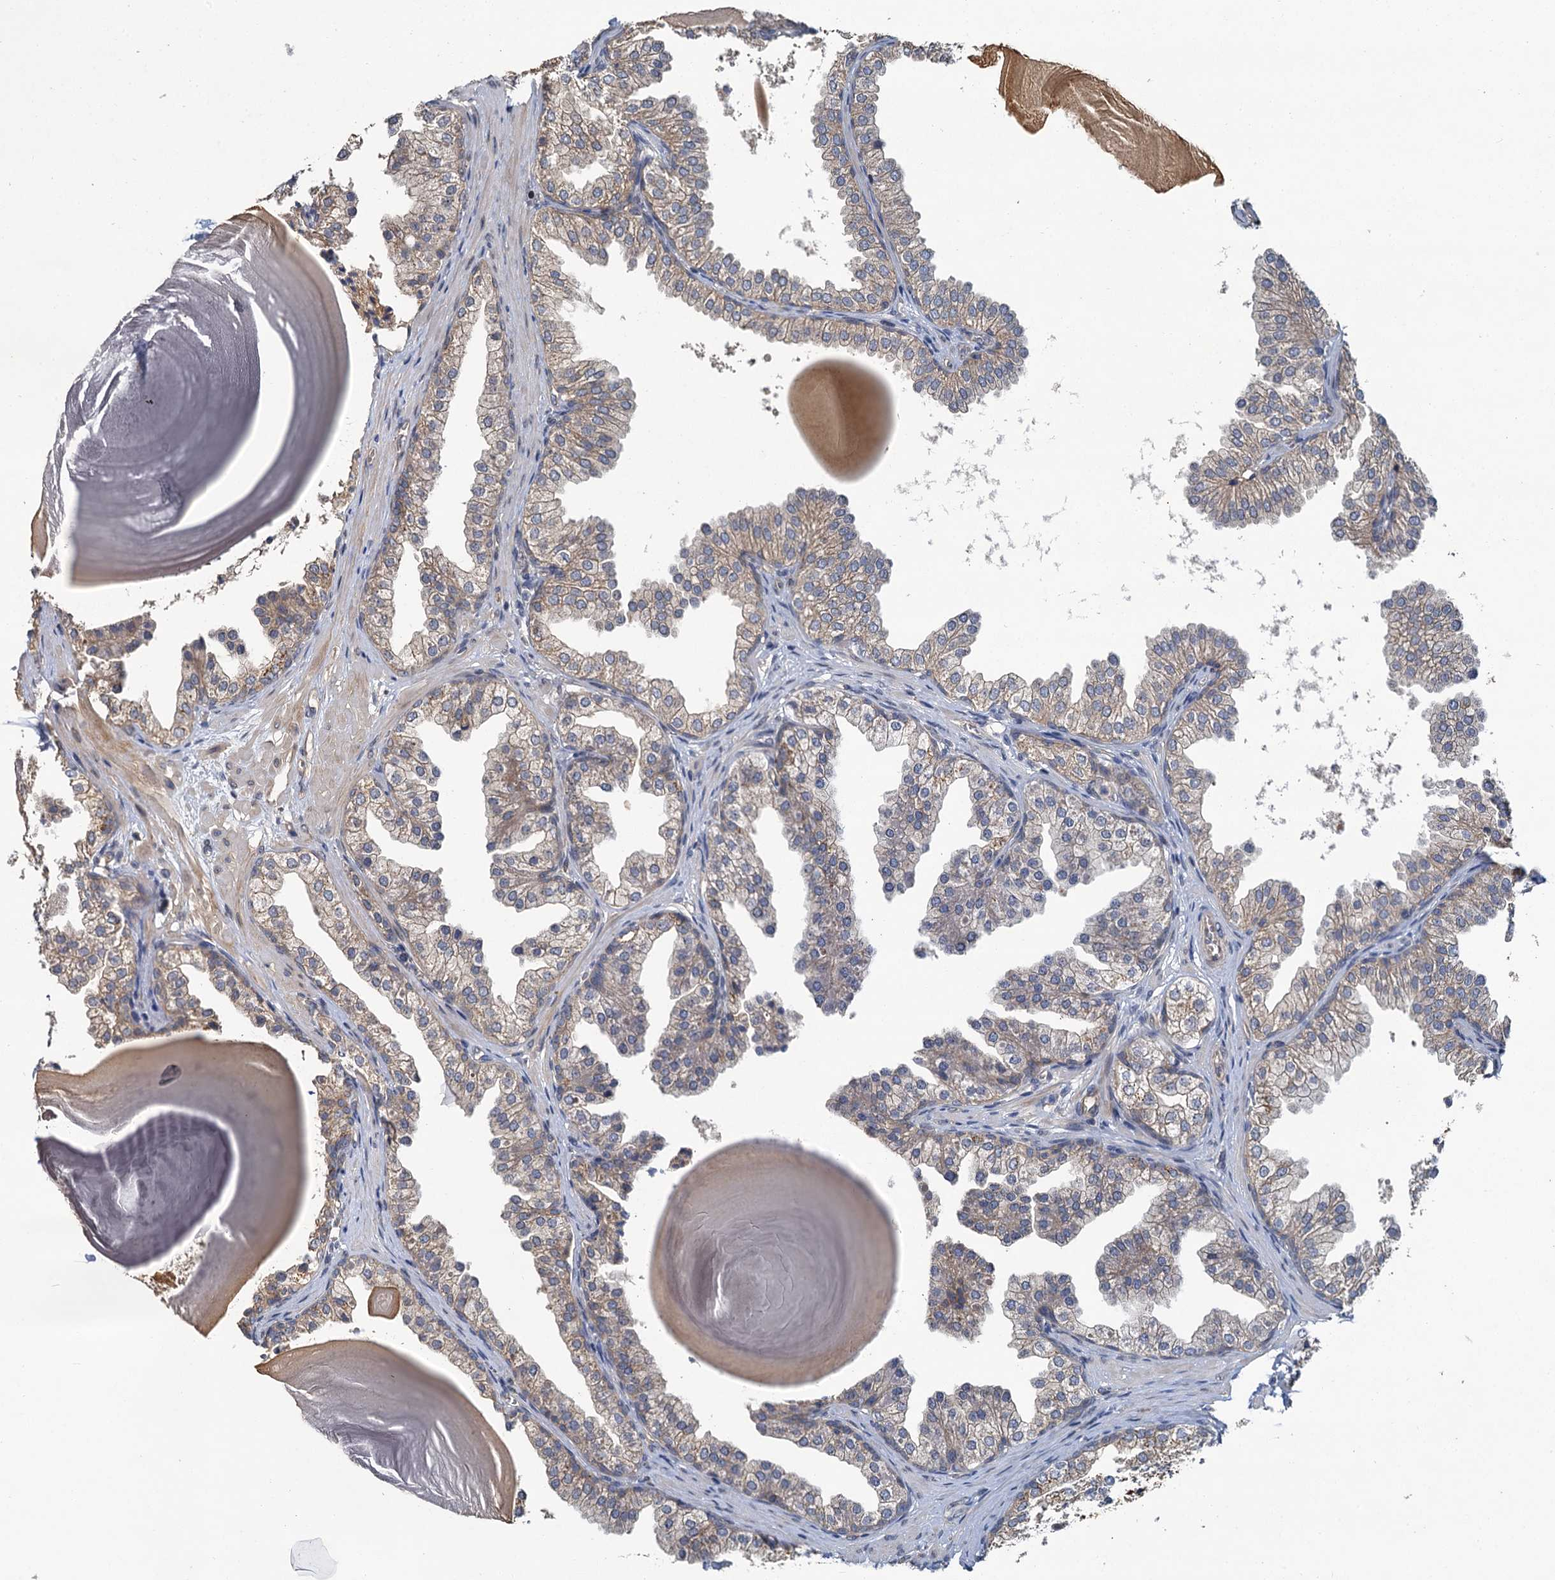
{"staining": {"intensity": "moderate", "quantity": "<25%", "location": "cytoplasmic/membranous"}, "tissue": "prostate", "cell_type": "Glandular cells", "image_type": "normal", "snomed": [{"axis": "morphology", "description": "Normal tissue, NOS"}, {"axis": "topography", "description": "Prostate"}], "caption": "The image shows staining of normal prostate, revealing moderate cytoplasmic/membranous protein expression (brown color) within glandular cells.", "gene": "ZNF324", "patient": {"sex": "male", "age": 48}}